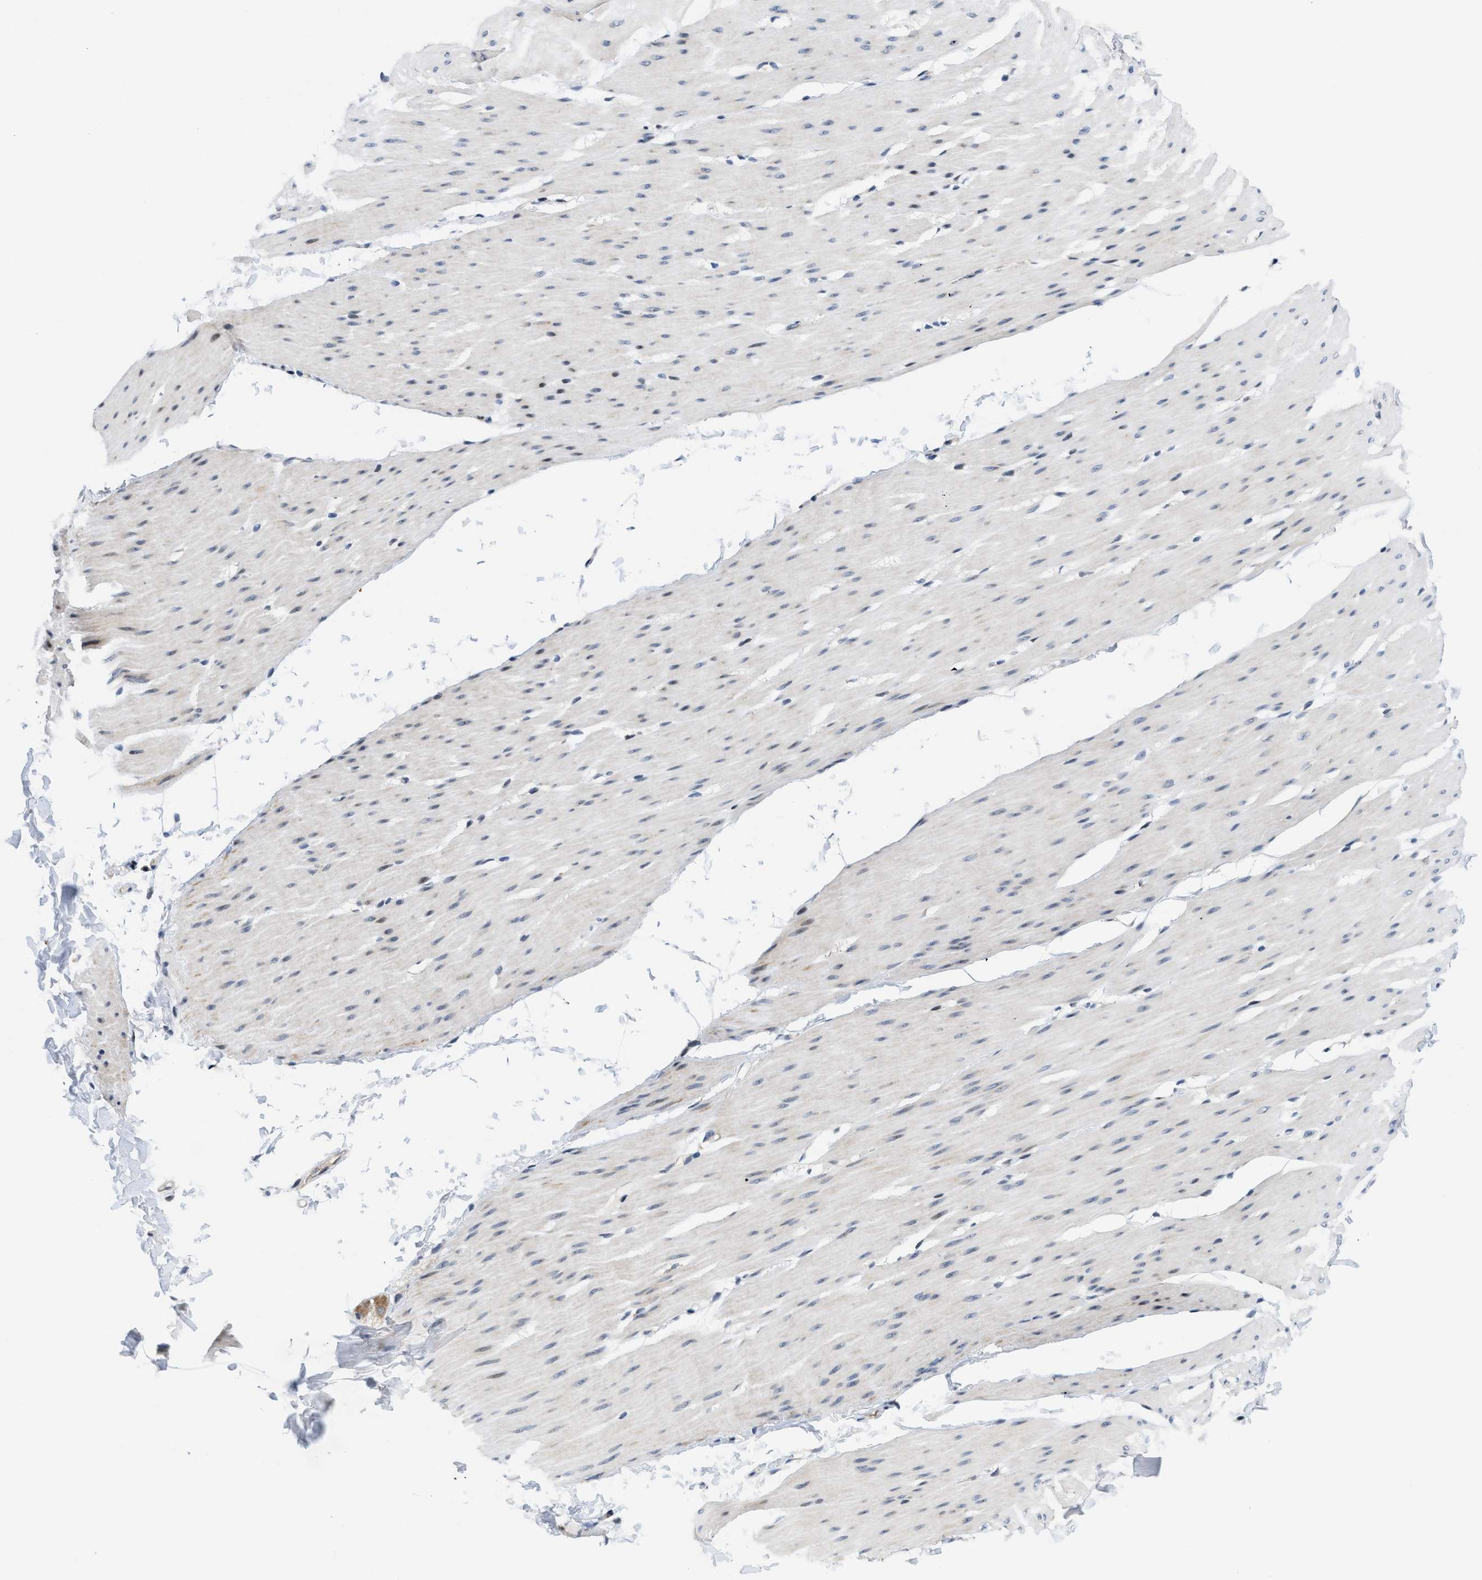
{"staining": {"intensity": "negative", "quantity": "none", "location": "none"}, "tissue": "smooth muscle", "cell_type": "Smooth muscle cells", "image_type": "normal", "snomed": [{"axis": "morphology", "description": "Normal tissue, NOS"}, {"axis": "topography", "description": "Smooth muscle"}, {"axis": "topography", "description": "Colon"}], "caption": "This image is of normal smooth muscle stained with immunohistochemistry to label a protein in brown with the nuclei are counter-stained blue. There is no staining in smooth muscle cells. (Brightfield microscopy of DAB (3,3'-diaminobenzidine) IHC at high magnification).", "gene": "IKBKE", "patient": {"sex": "male", "age": 67}}